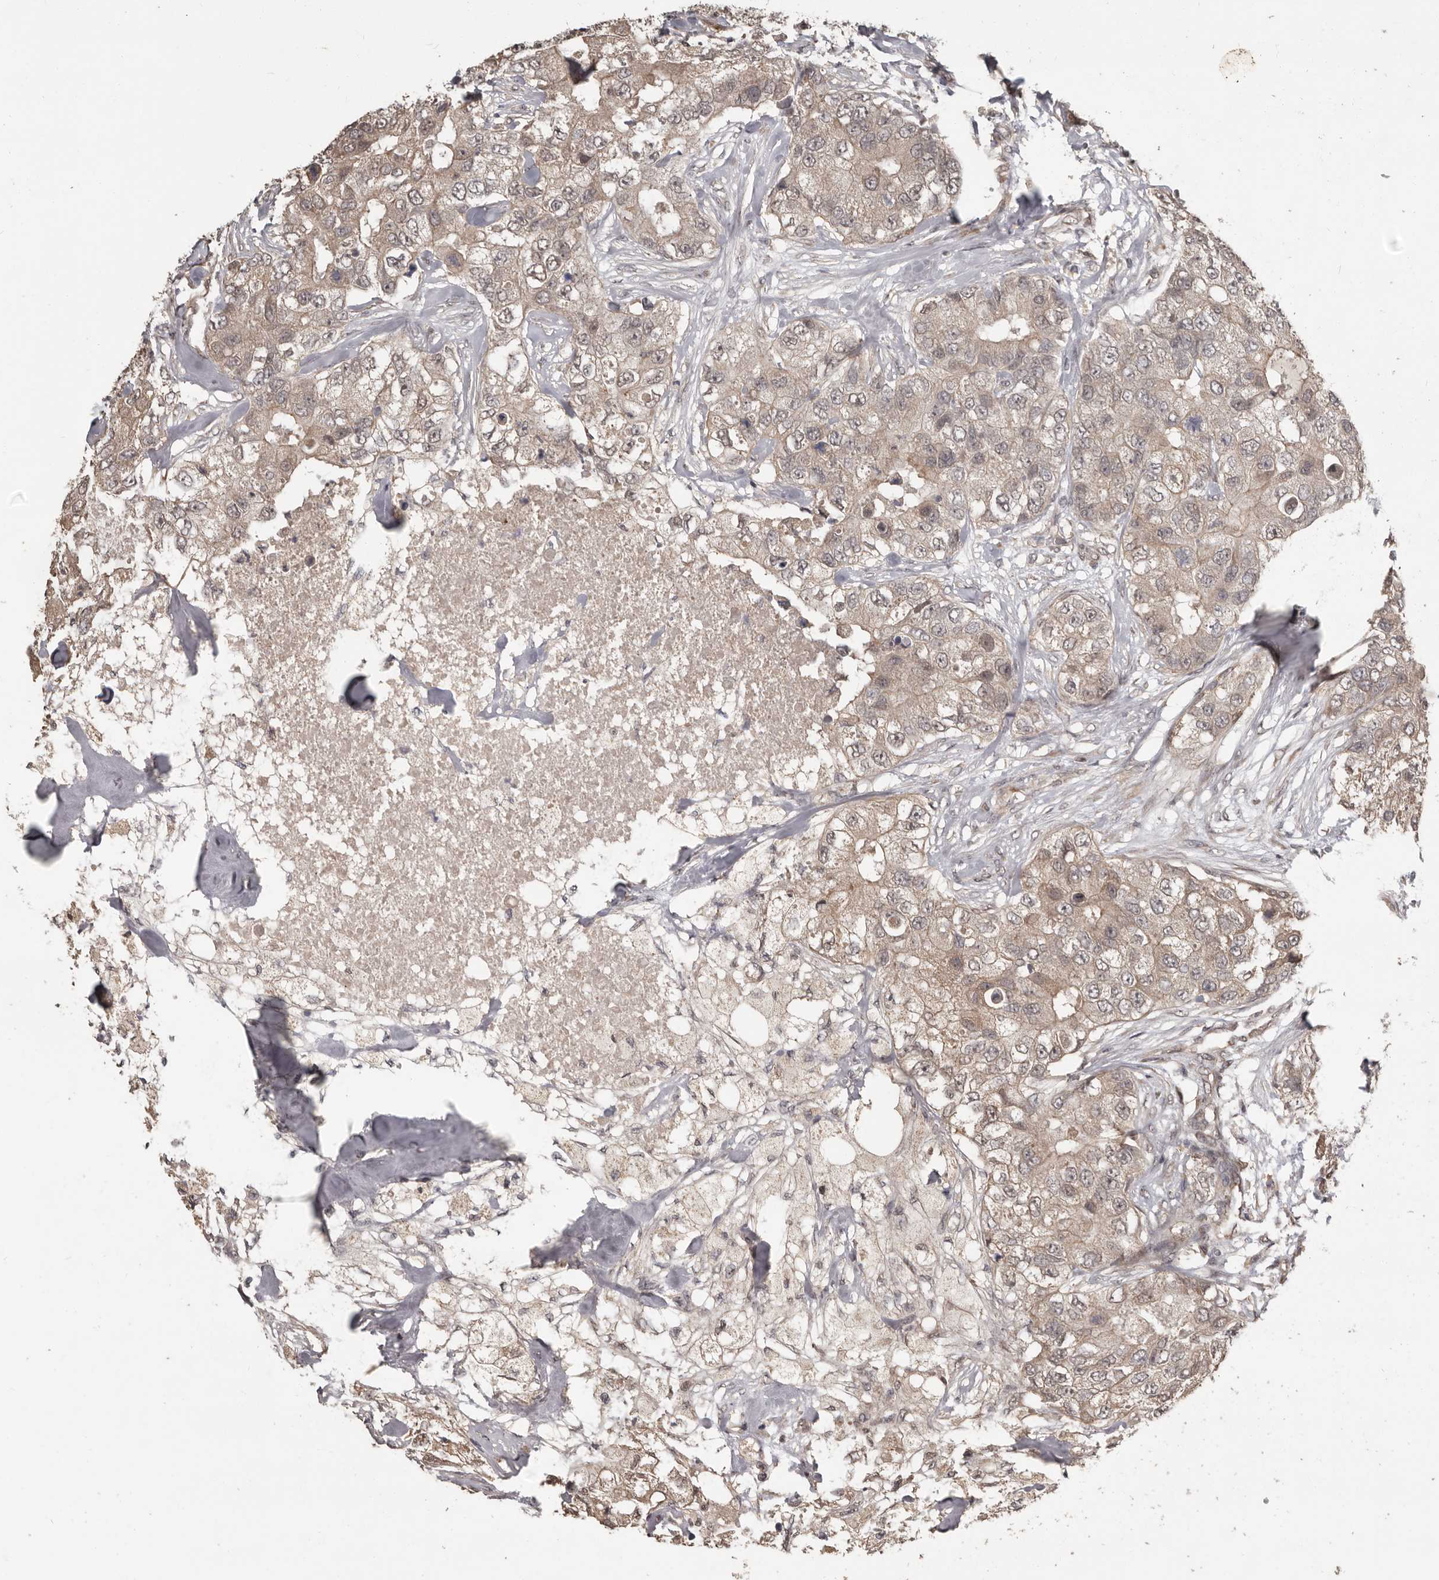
{"staining": {"intensity": "weak", "quantity": ">75%", "location": "cytoplasmic/membranous"}, "tissue": "breast cancer", "cell_type": "Tumor cells", "image_type": "cancer", "snomed": [{"axis": "morphology", "description": "Duct carcinoma"}, {"axis": "topography", "description": "Breast"}], "caption": "DAB immunohistochemical staining of intraductal carcinoma (breast) shows weak cytoplasmic/membranous protein staining in approximately >75% of tumor cells.", "gene": "ZFP14", "patient": {"sex": "female", "age": 62}}